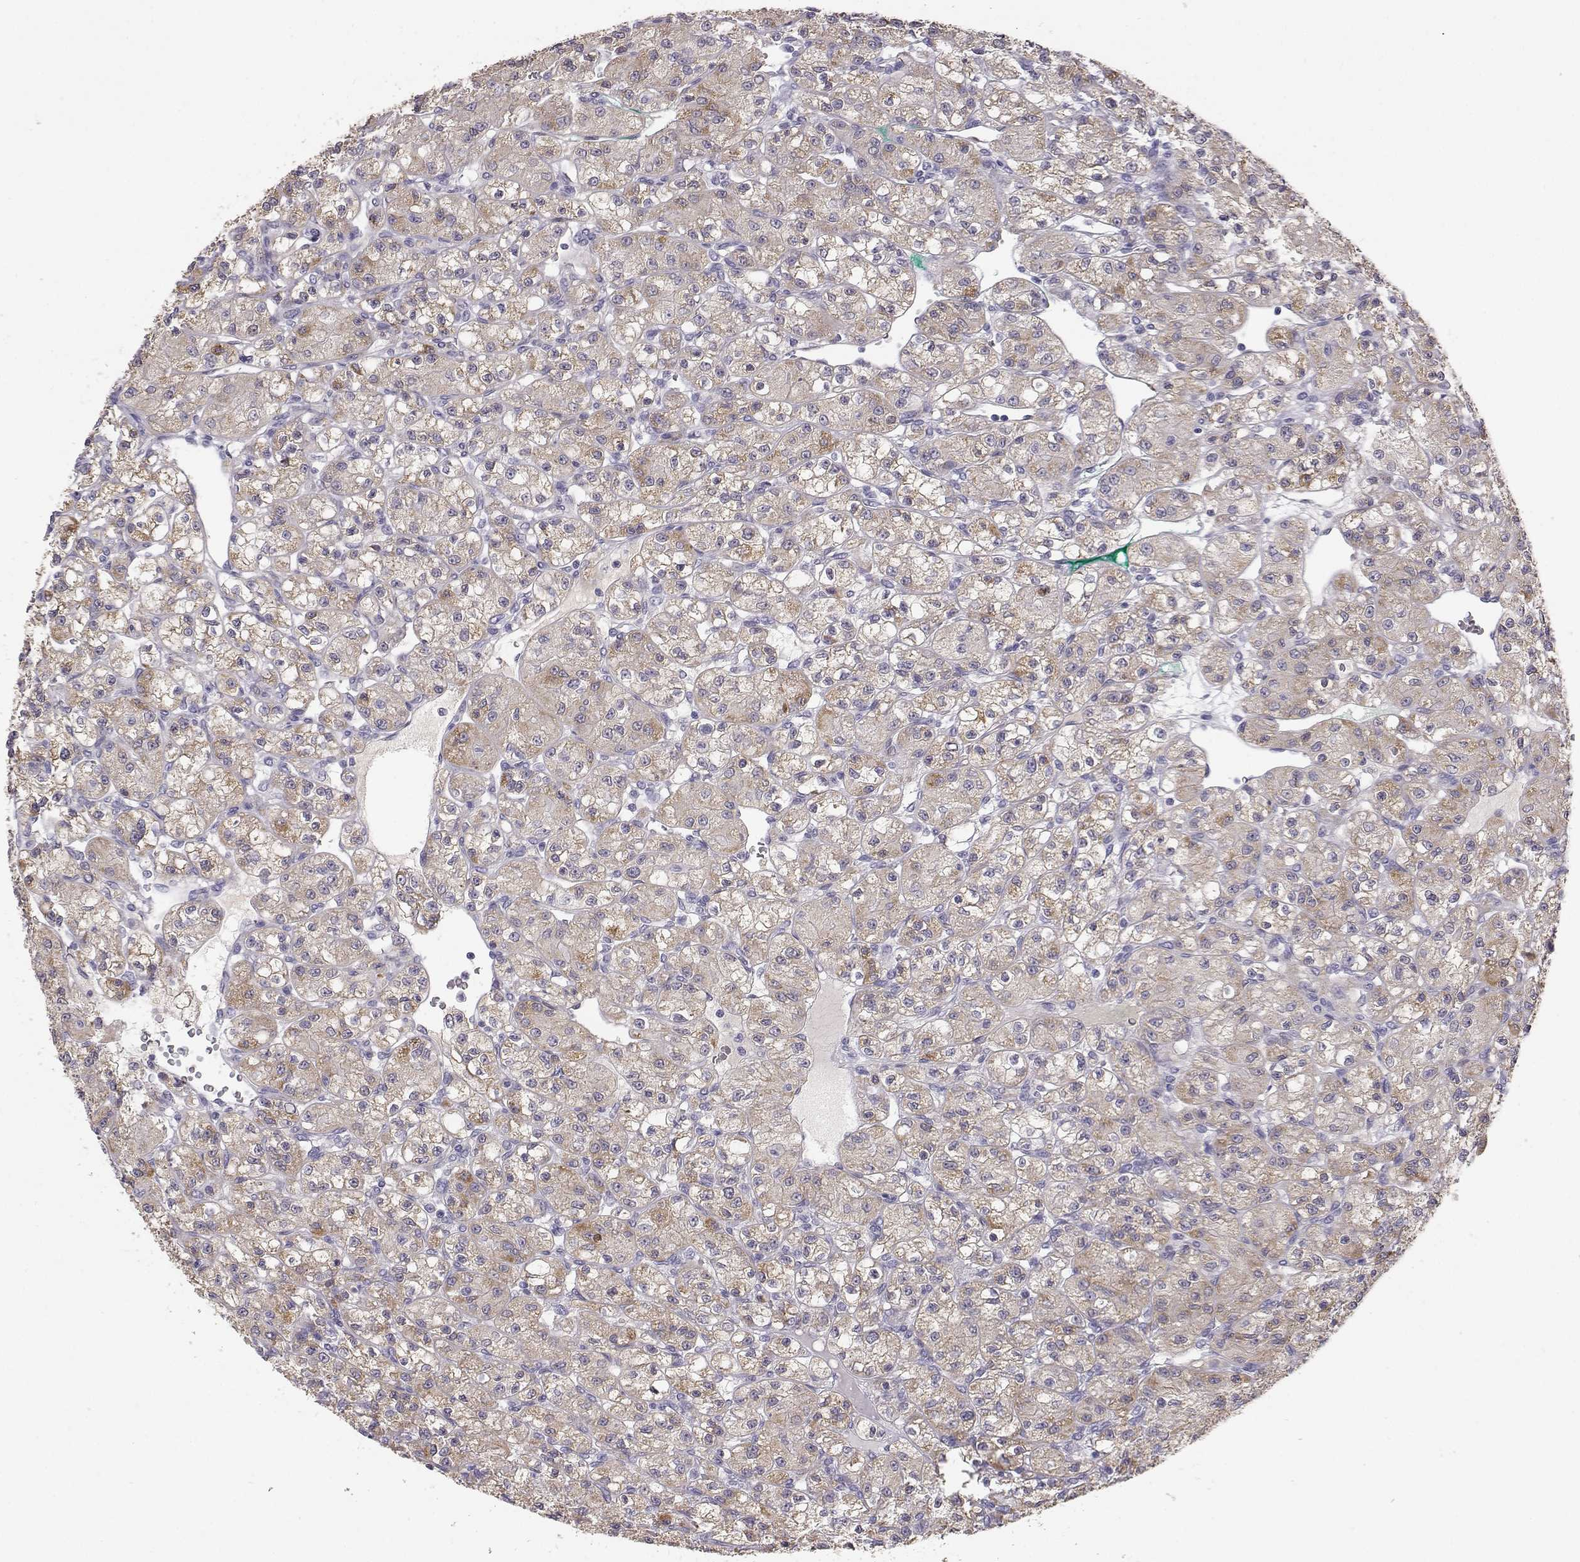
{"staining": {"intensity": "moderate", "quantity": "25%-75%", "location": "cytoplasmic/membranous"}, "tissue": "renal cancer", "cell_type": "Tumor cells", "image_type": "cancer", "snomed": [{"axis": "morphology", "description": "Adenocarcinoma, NOS"}, {"axis": "topography", "description": "Kidney"}], "caption": "Human renal cancer stained for a protein (brown) demonstrates moderate cytoplasmic/membranous positive staining in about 25%-75% of tumor cells.", "gene": "KCNMB4", "patient": {"sex": "female", "age": 70}}